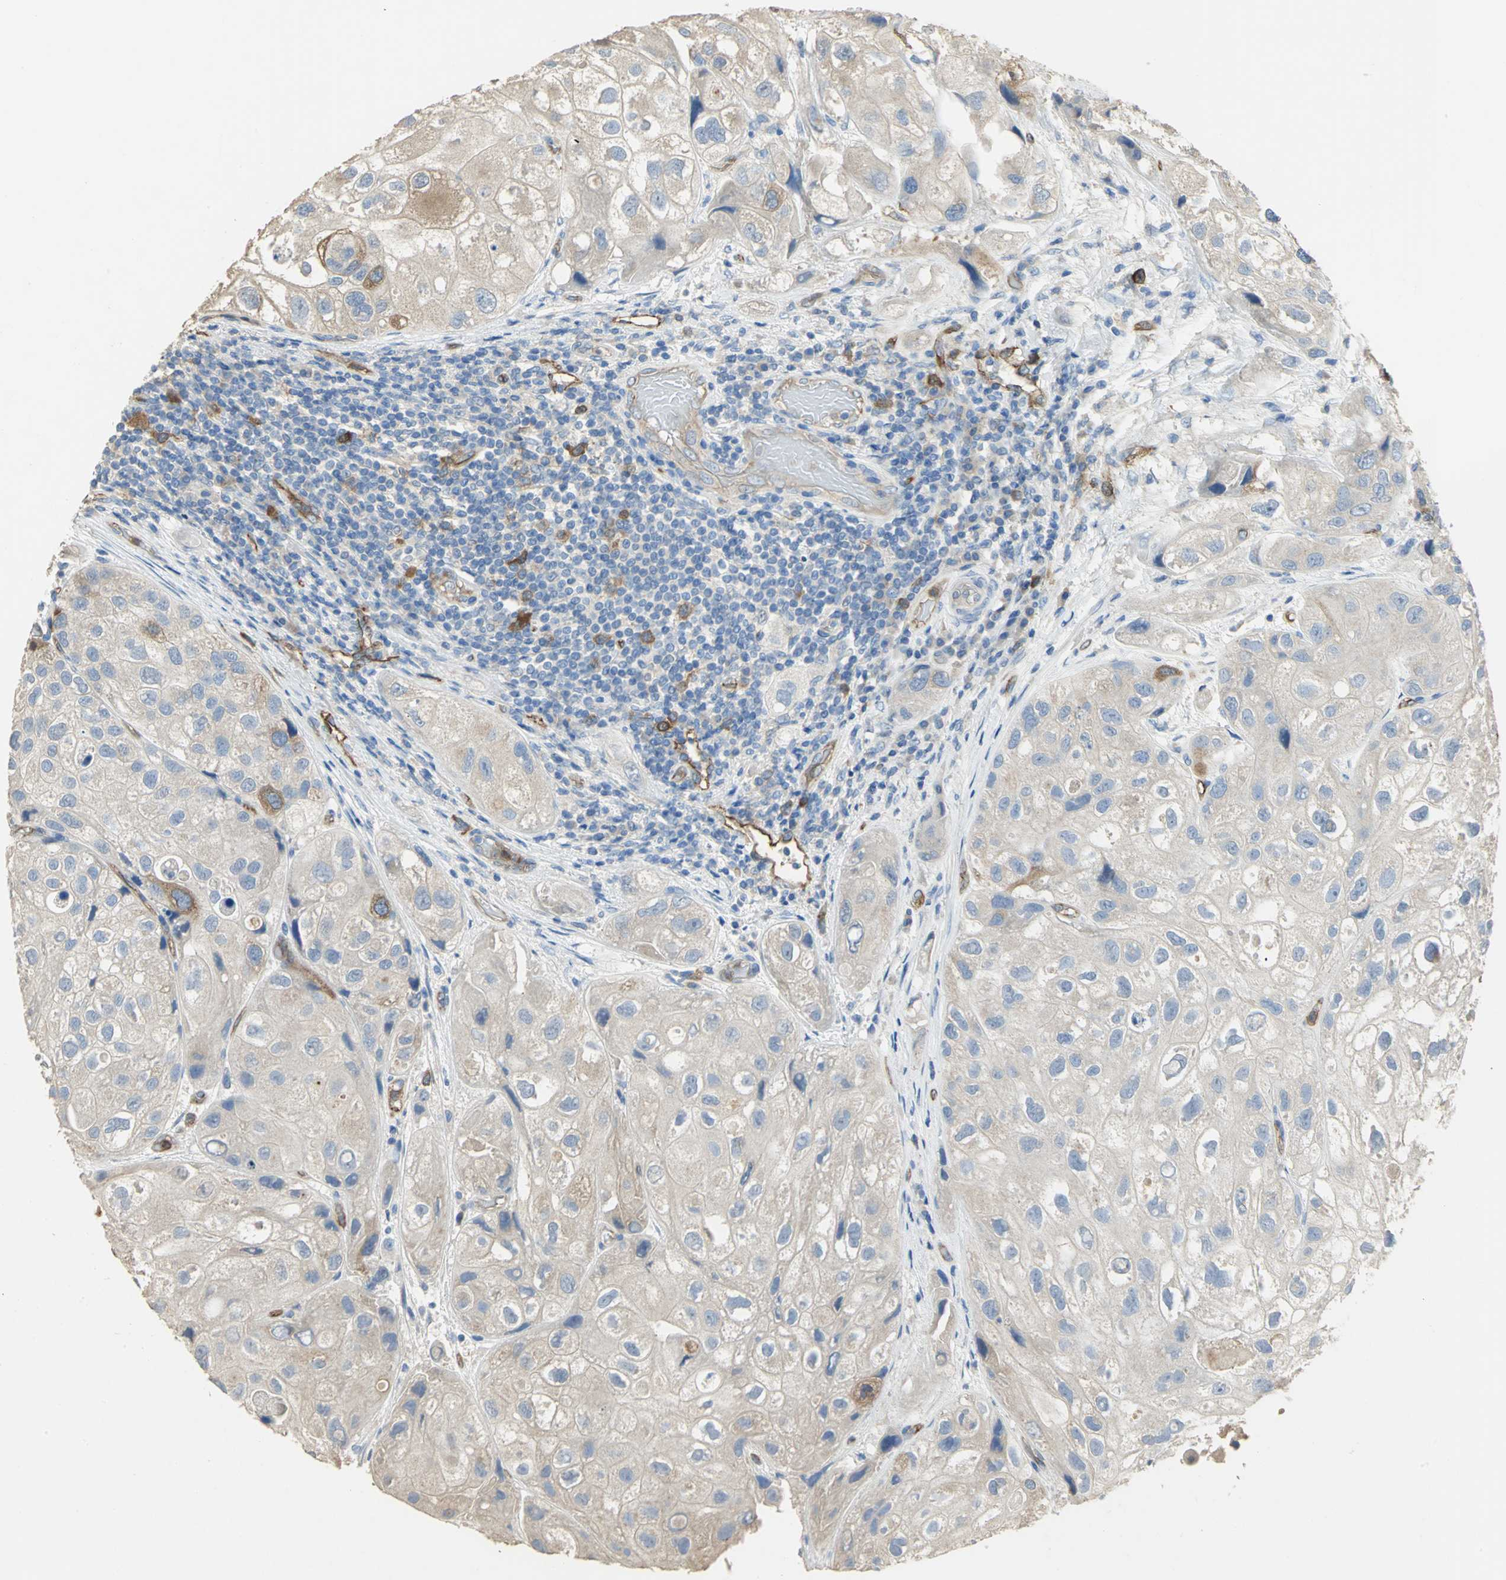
{"staining": {"intensity": "moderate", "quantity": "<25%", "location": "cytoplasmic/membranous"}, "tissue": "urothelial cancer", "cell_type": "Tumor cells", "image_type": "cancer", "snomed": [{"axis": "morphology", "description": "Urothelial carcinoma, High grade"}, {"axis": "topography", "description": "Urinary bladder"}], "caption": "About <25% of tumor cells in human urothelial carcinoma (high-grade) demonstrate moderate cytoplasmic/membranous protein staining as visualized by brown immunohistochemical staining.", "gene": "DLGAP5", "patient": {"sex": "female", "age": 64}}